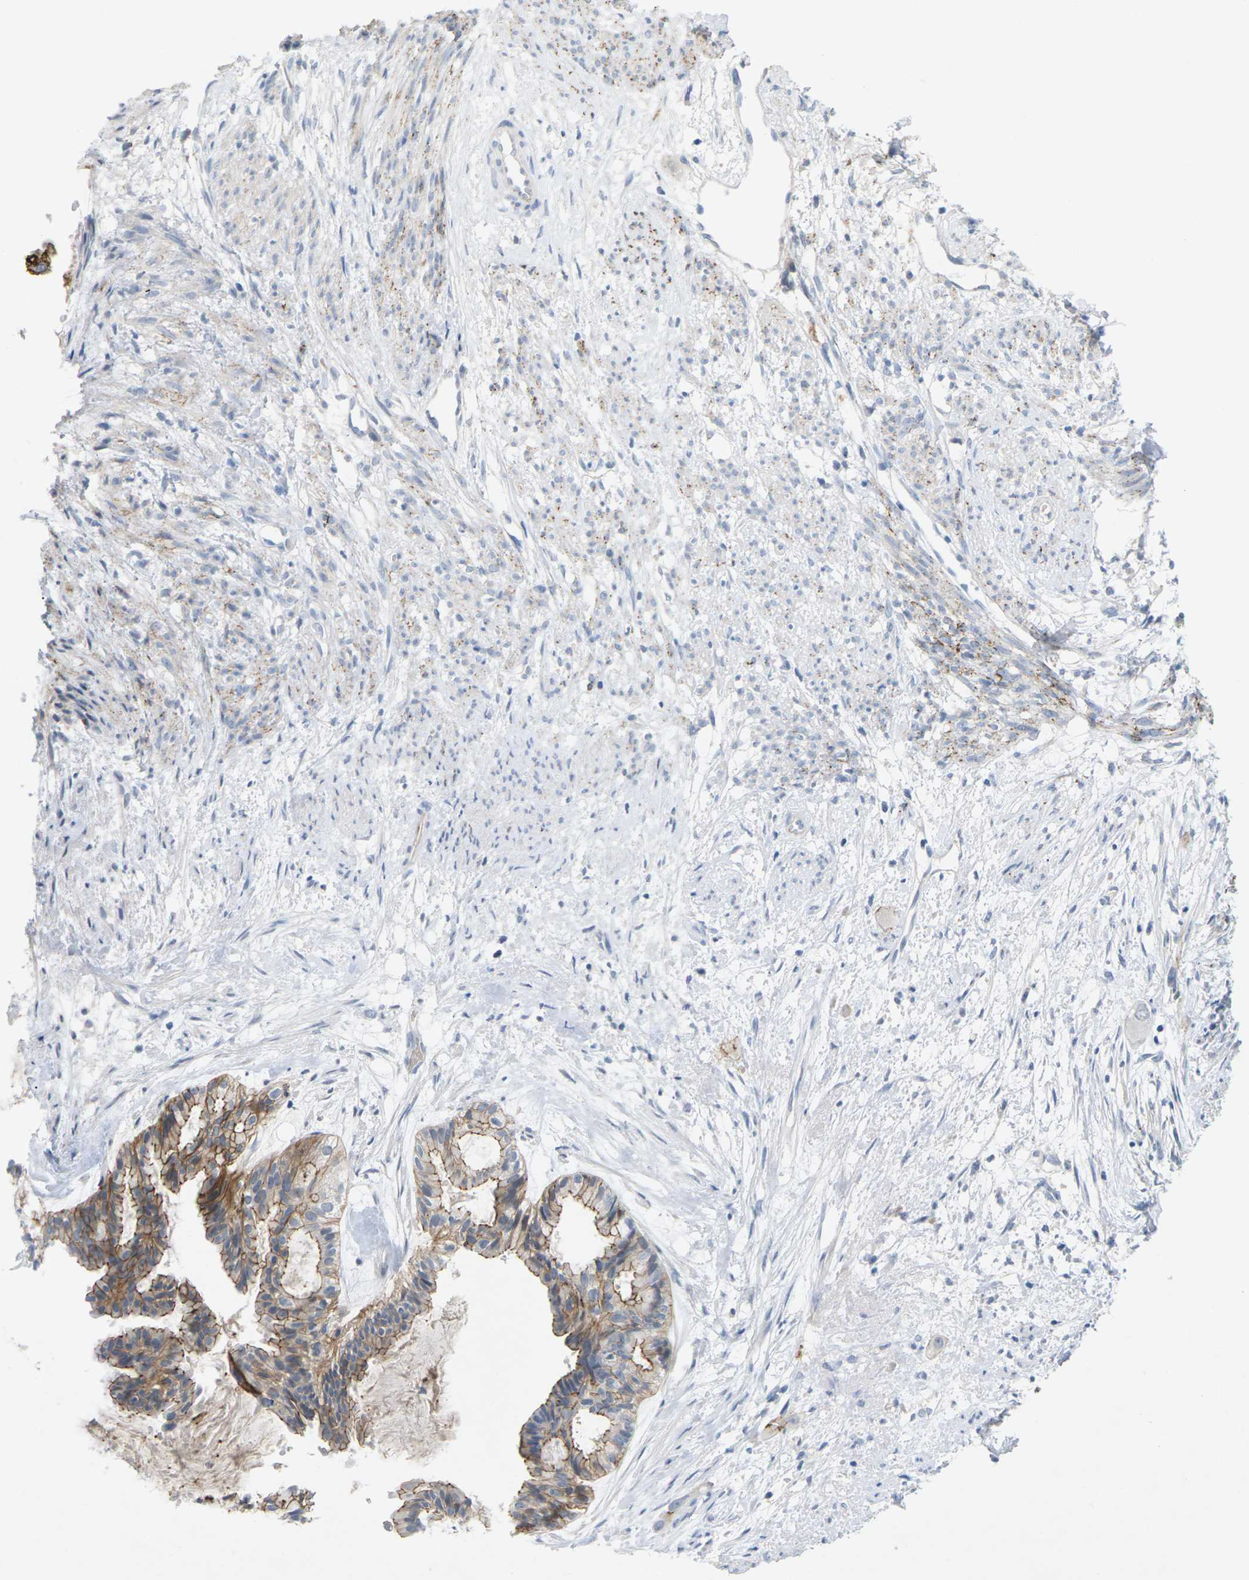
{"staining": {"intensity": "strong", "quantity": "25%-75%", "location": "cytoplasmic/membranous"}, "tissue": "cervical cancer", "cell_type": "Tumor cells", "image_type": "cancer", "snomed": [{"axis": "morphology", "description": "Normal tissue, NOS"}, {"axis": "morphology", "description": "Adenocarcinoma, NOS"}, {"axis": "topography", "description": "Cervix"}, {"axis": "topography", "description": "Endometrium"}], "caption": "Immunohistochemistry micrograph of adenocarcinoma (cervical) stained for a protein (brown), which displays high levels of strong cytoplasmic/membranous staining in about 25%-75% of tumor cells.", "gene": "CLDN3", "patient": {"sex": "female", "age": 86}}